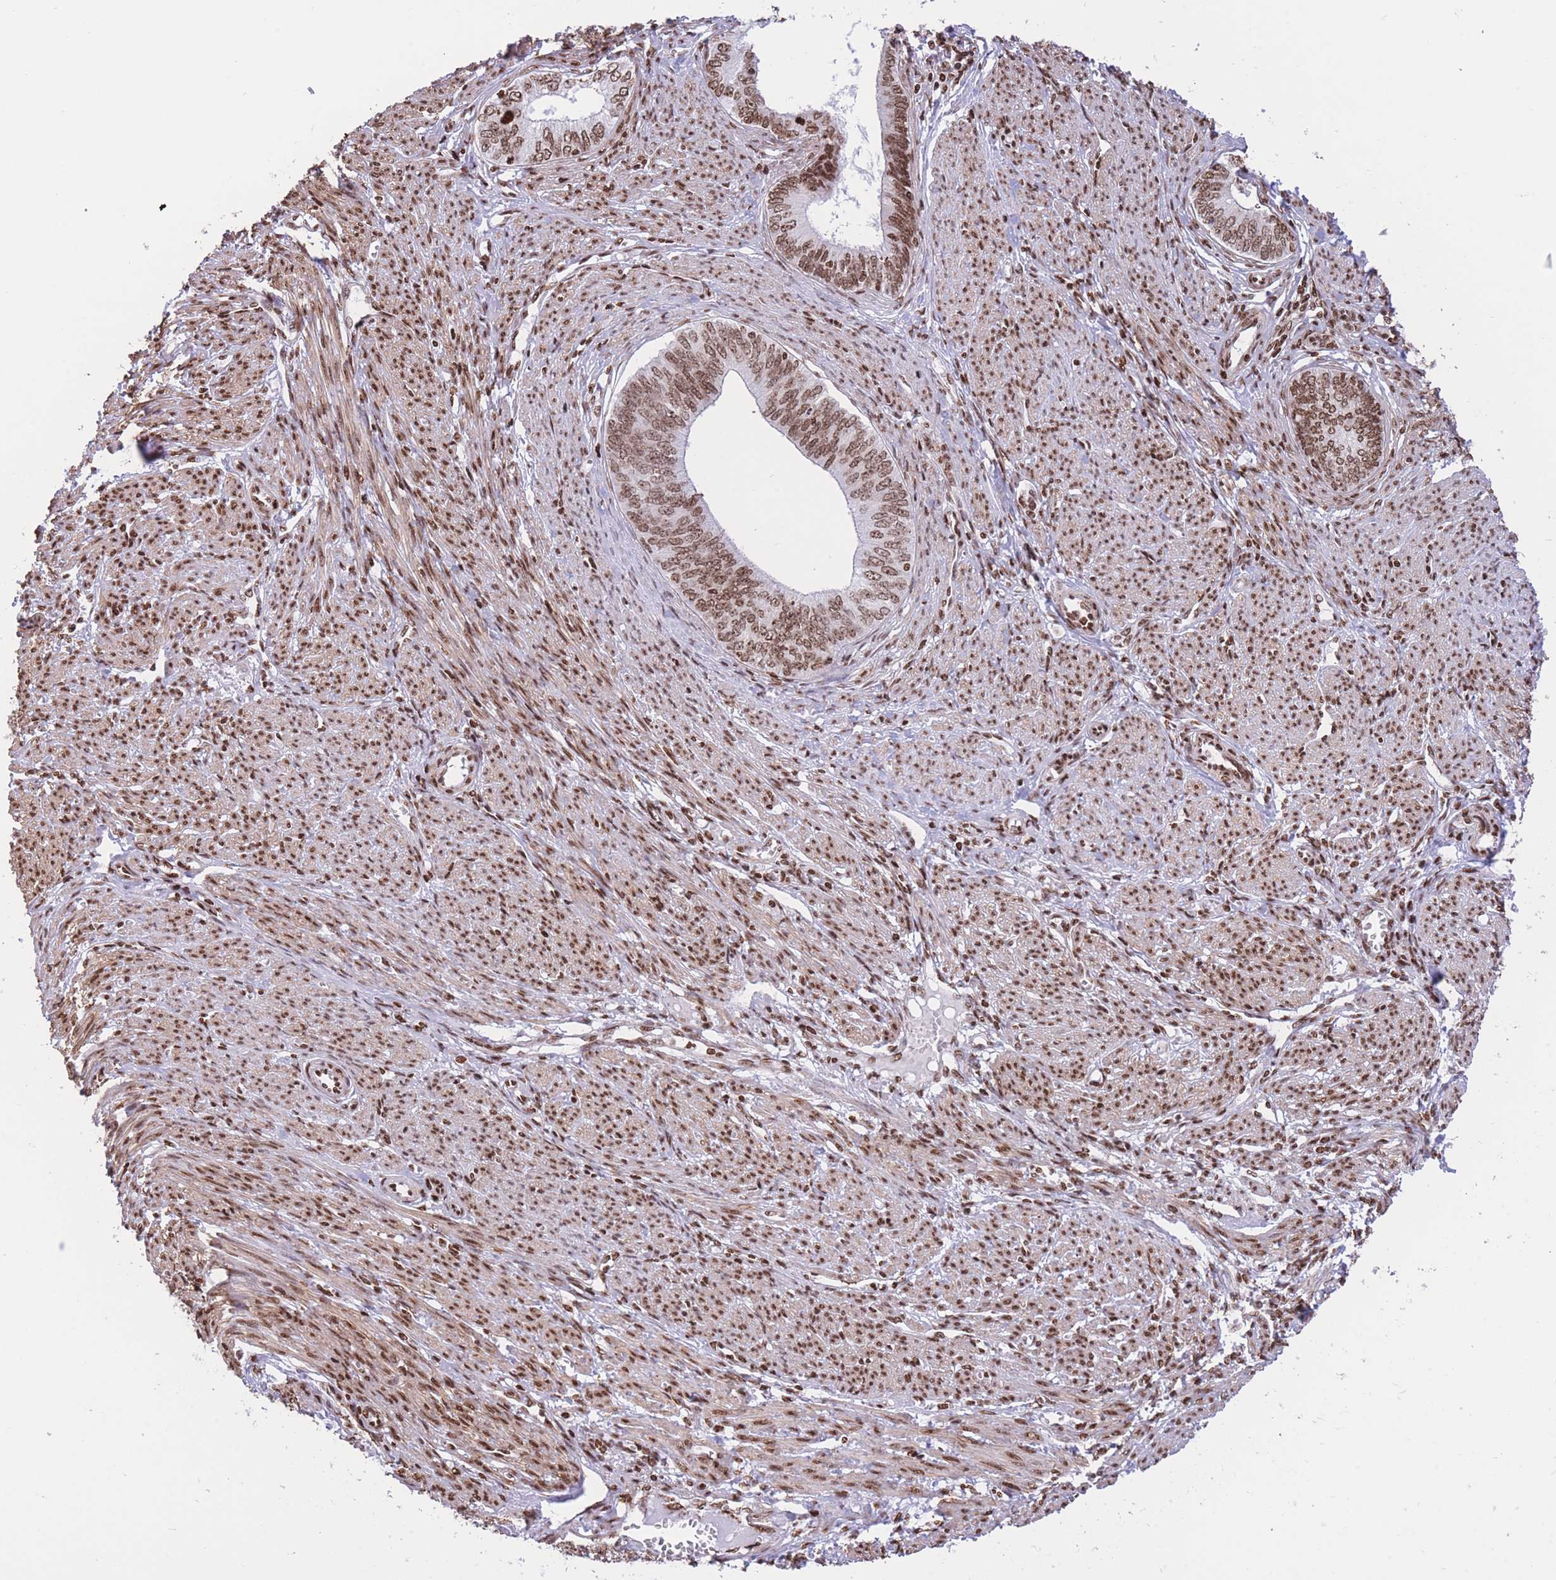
{"staining": {"intensity": "strong", "quantity": ">75%", "location": "nuclear"}, "tissue": "endometrial cancer", "cell_type": "Tumor cells", "image_type": "cancer", "snomed": [{"axis": "morphology", "description": "Adenocarcinoma, NOS"}, {"axis": "topography", "description": "Endometrium"}], "caption": "The micrograph displays staining of endometrial cancer (adenocarcinoma), revealing strong nuclear protein positivity (brown color) within tumor cells.", "gene": "H2BC11", "patient": {"sex": "female", "age": 68}}